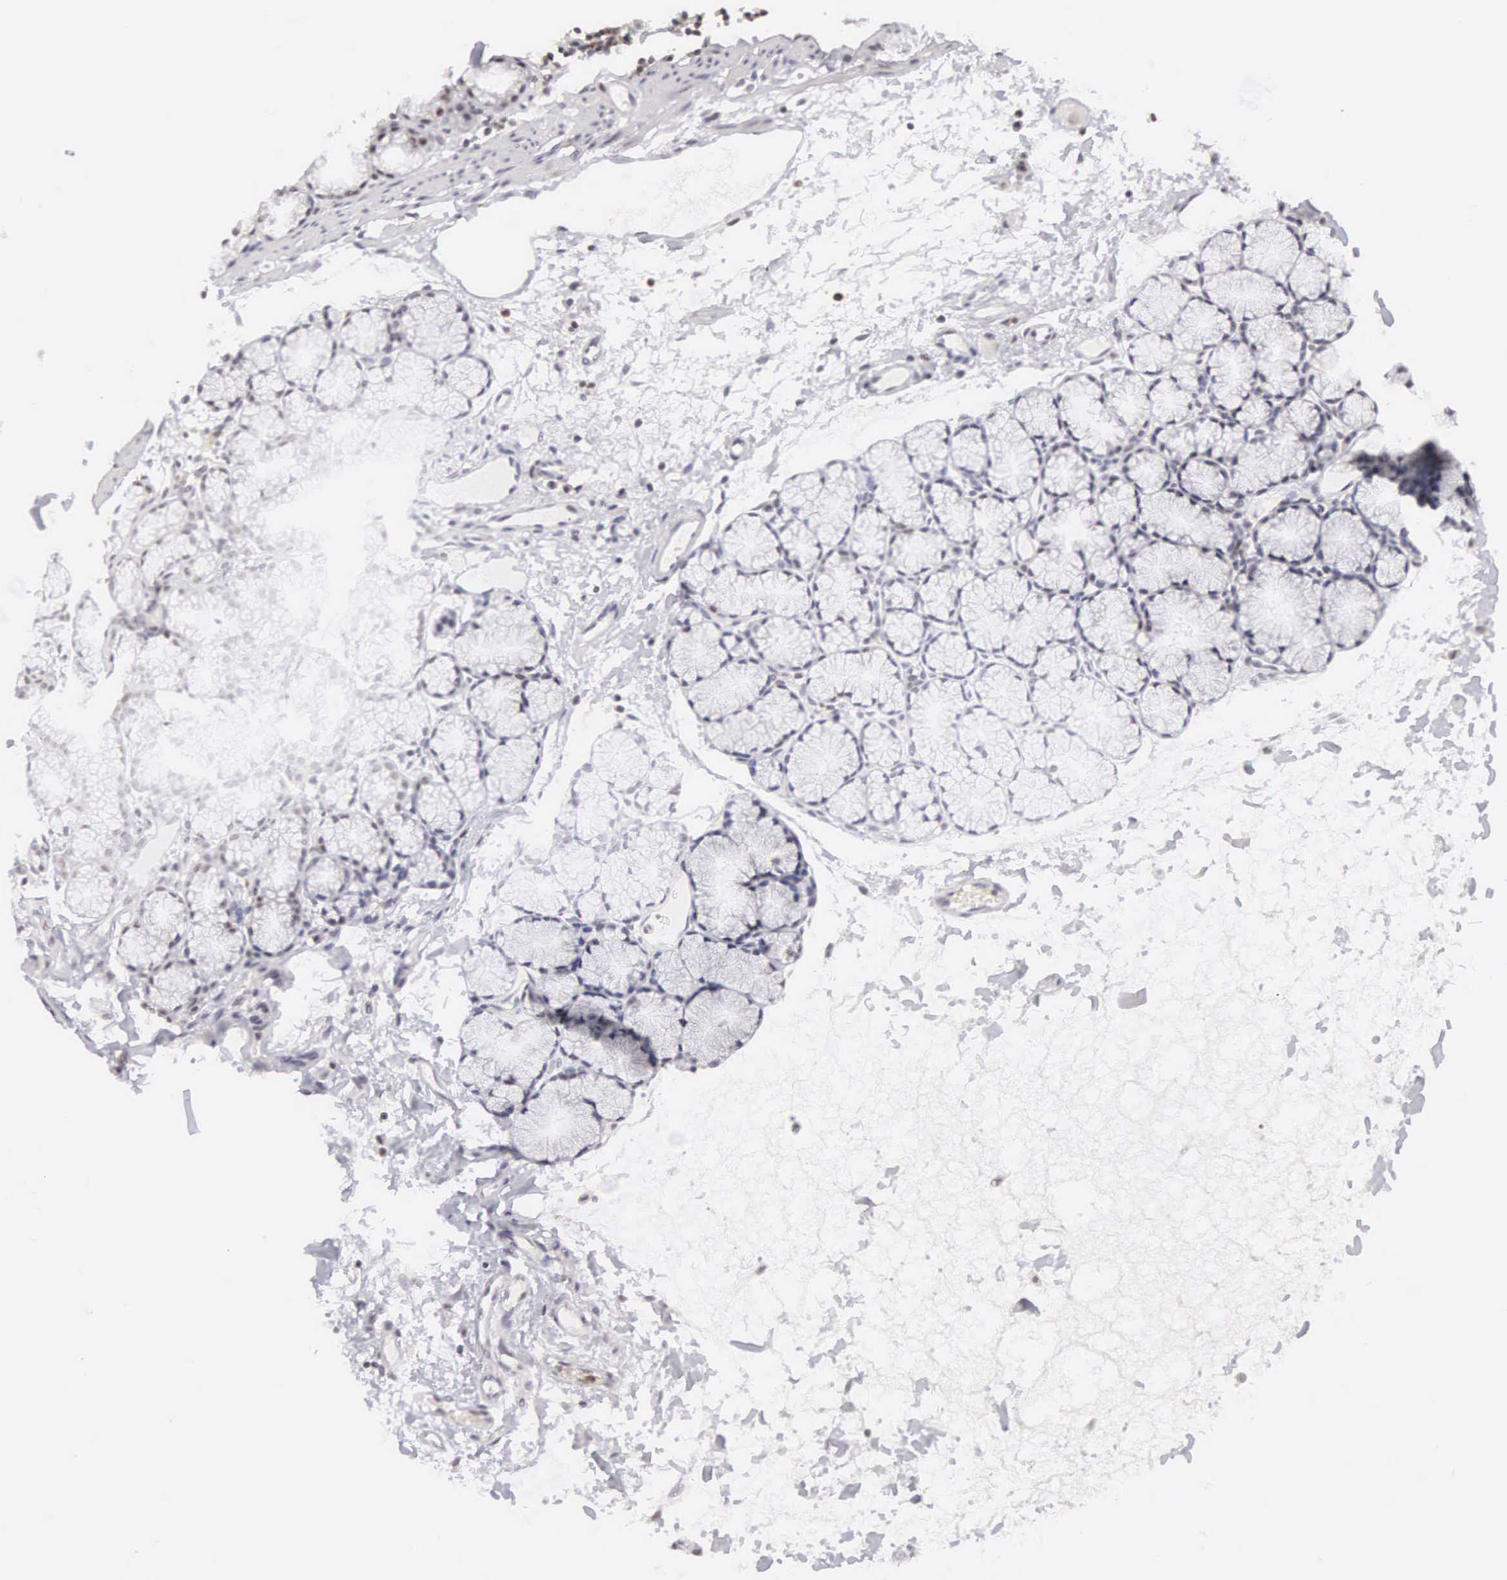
{"staining": {"intensity": "moderate", "quantity": "25%-75%", "location": "nuclear"}, "tissue": "duodenum", "cell_type": "Glandular cells", "image_type": "normal", "snomed": [{"axis": "morphology", "description": "Normal tissue, NOS"}, {"axis": "topography", "description": "Duodenum"}], "caption": "Protein staining displays moderate nuclear positivity in about 25%-75% of glandular cells in normal duodenum. (DAB IHC, brown staining for protein, blue staining for nuclei).", "gene": "FAM47A", "patient": {"sex": "female", "age": 48}}